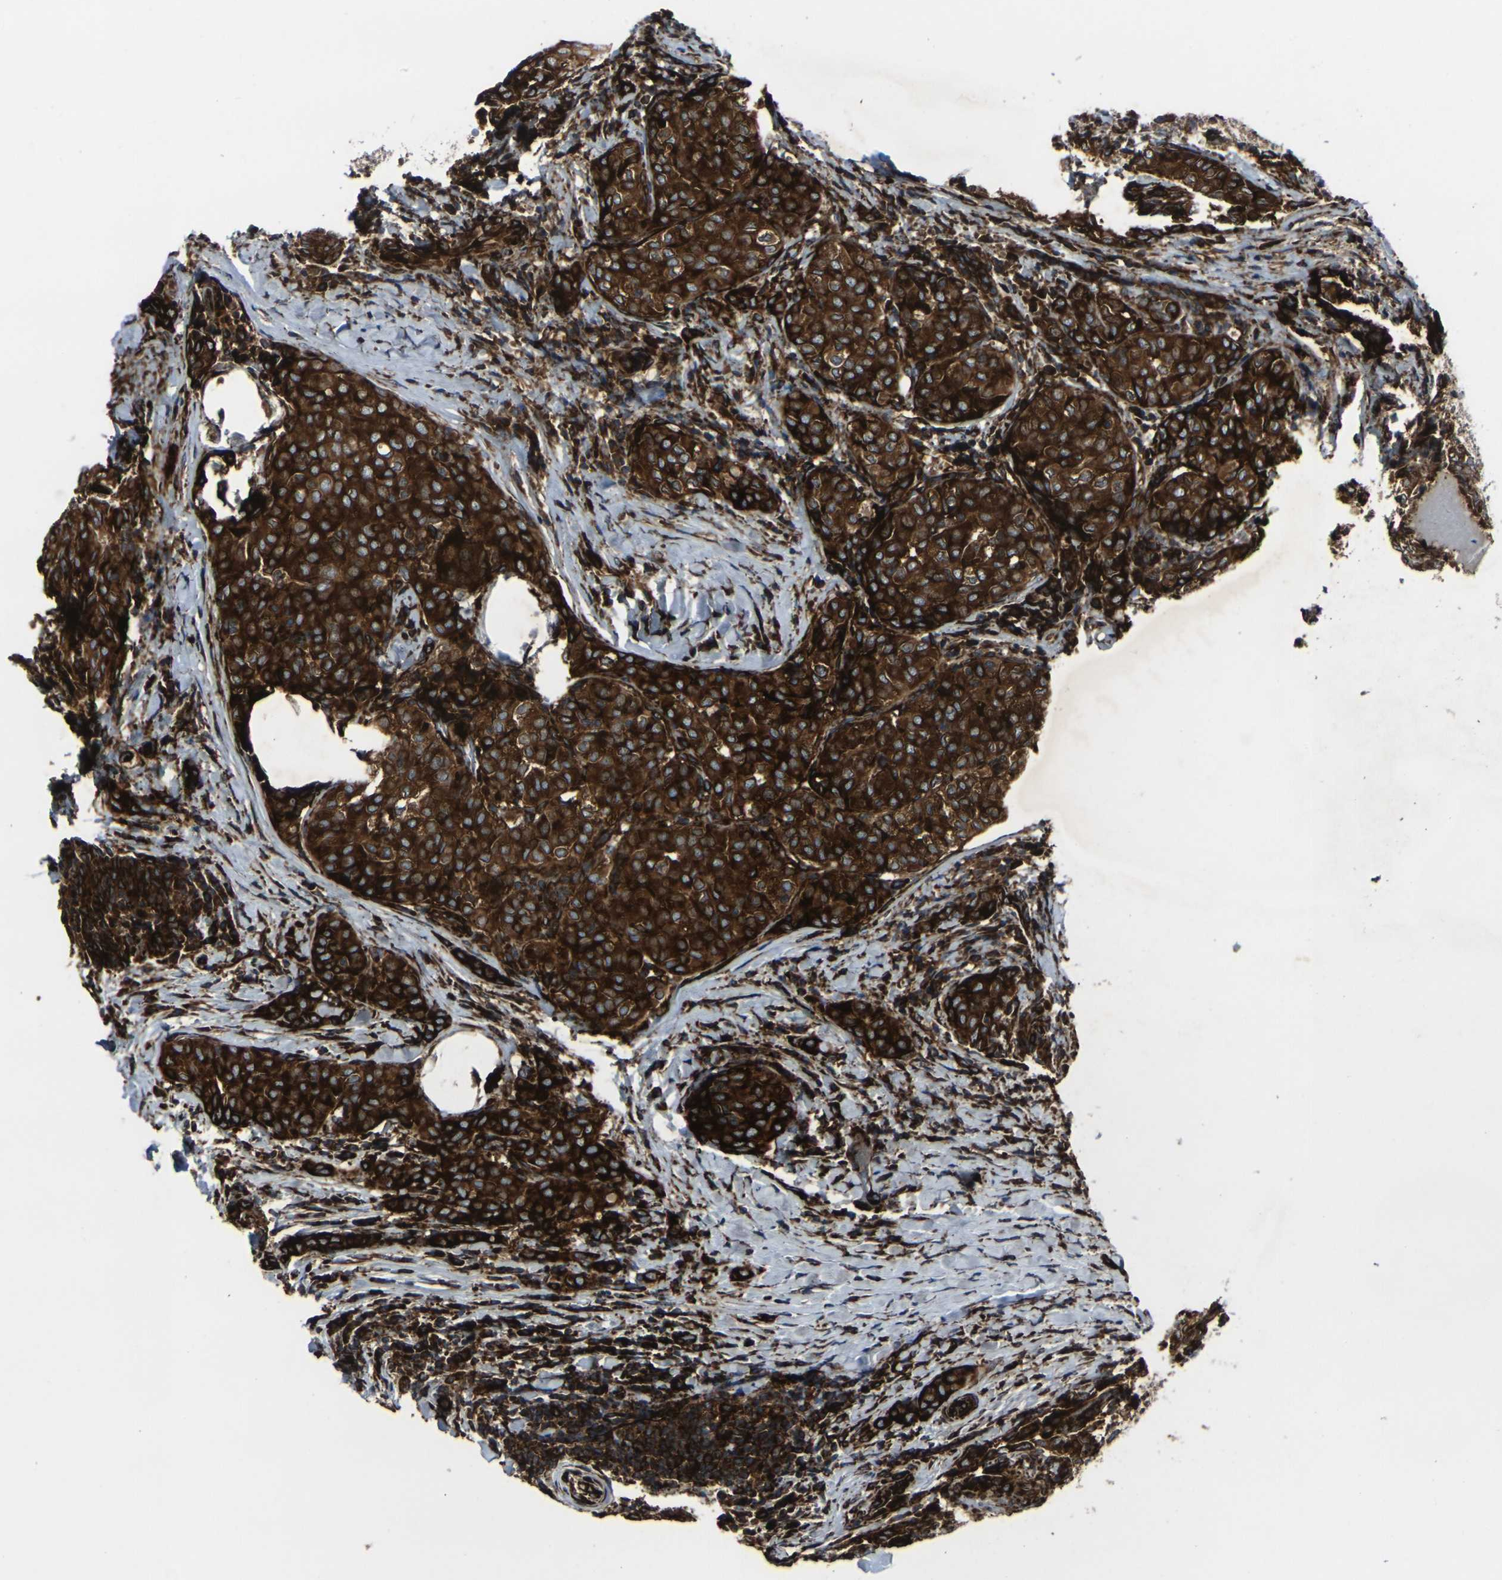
{"staining": {"intensity": "strong", "quantity": ">75%", "location": "cytoplasmic/membranous"}, "tissue": "thyroid cancer", "cell_type": "Tumor cells", "image_type": "cancer", "snomed": [{"axis": "morphology", "description": "Normal tissue, NOS"}, {"axis": "morphology", "description": "Papillary adenocarcinoma, NOS"}, {"axis": "topography", "description": "Thyroid gland"}], "caption": "Thyroid papillary adenocarcinoma was stained to show a protein in brown. There is high levels of strong cytoplasmic/membranous positivity in about >75% of tumor cells. (IHC, brightfield microscopy, high magnification).", "gene": "MARCHF2", "patient": {"sex": "female", "age": 30}}